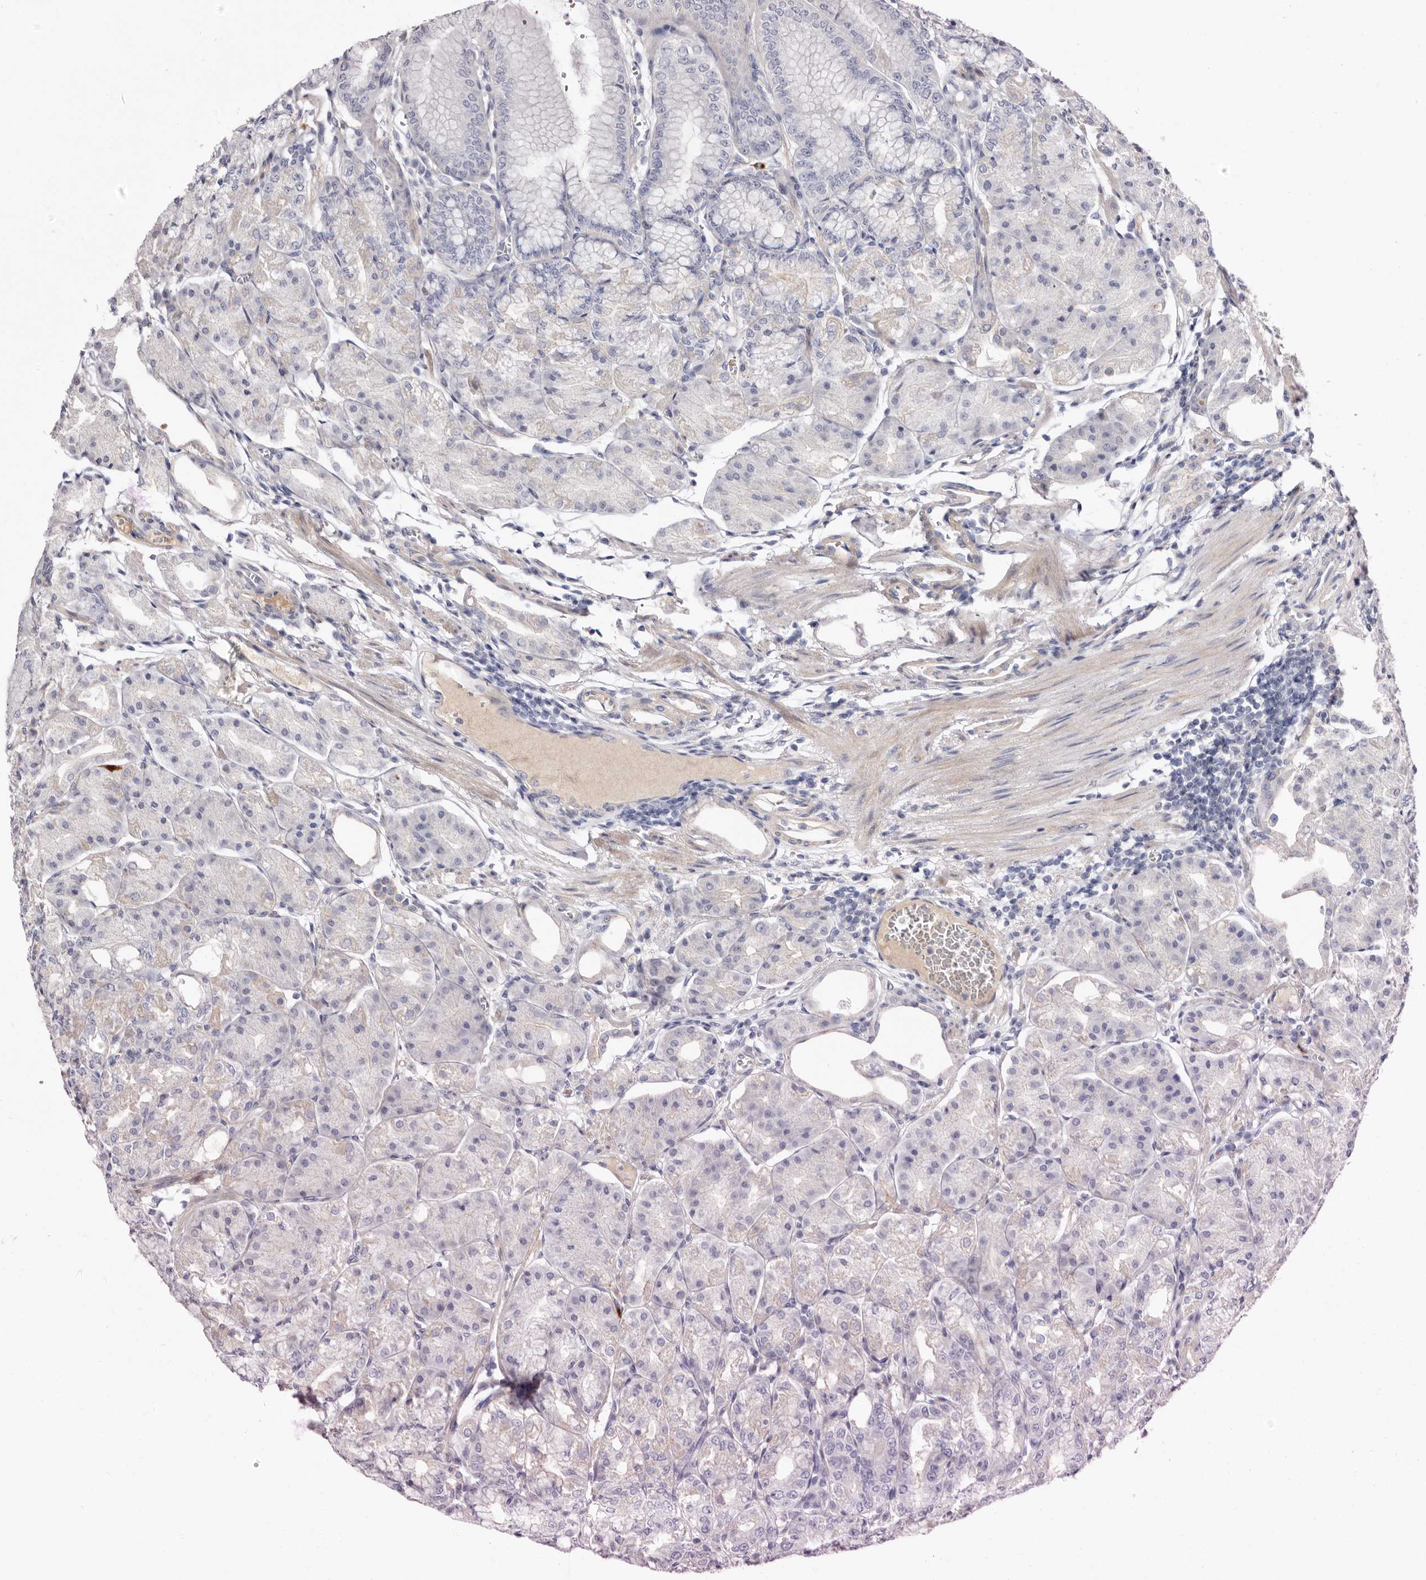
{"staining": {"intensity": "negative", "quantity": "none", "location": "none"}, "tissue": "stomach", "cell_type": "Glandular cells", "image_type": "normal", "snomed": [{"axis": "morphology", "description": "Normal tissue, NOS"}, {"axis": "topography", "description": "Stomach, lower"}], "caption": "High power microscopy micrograph of an immunohistochemistry image of normal stomach, revealing no significant expression in glandular cells. (Brightfield microscopy of DAB immunohistochemistry at high magnification).", "gene": "S1PR5", "patient": {"sex": "male", "age": 71}}